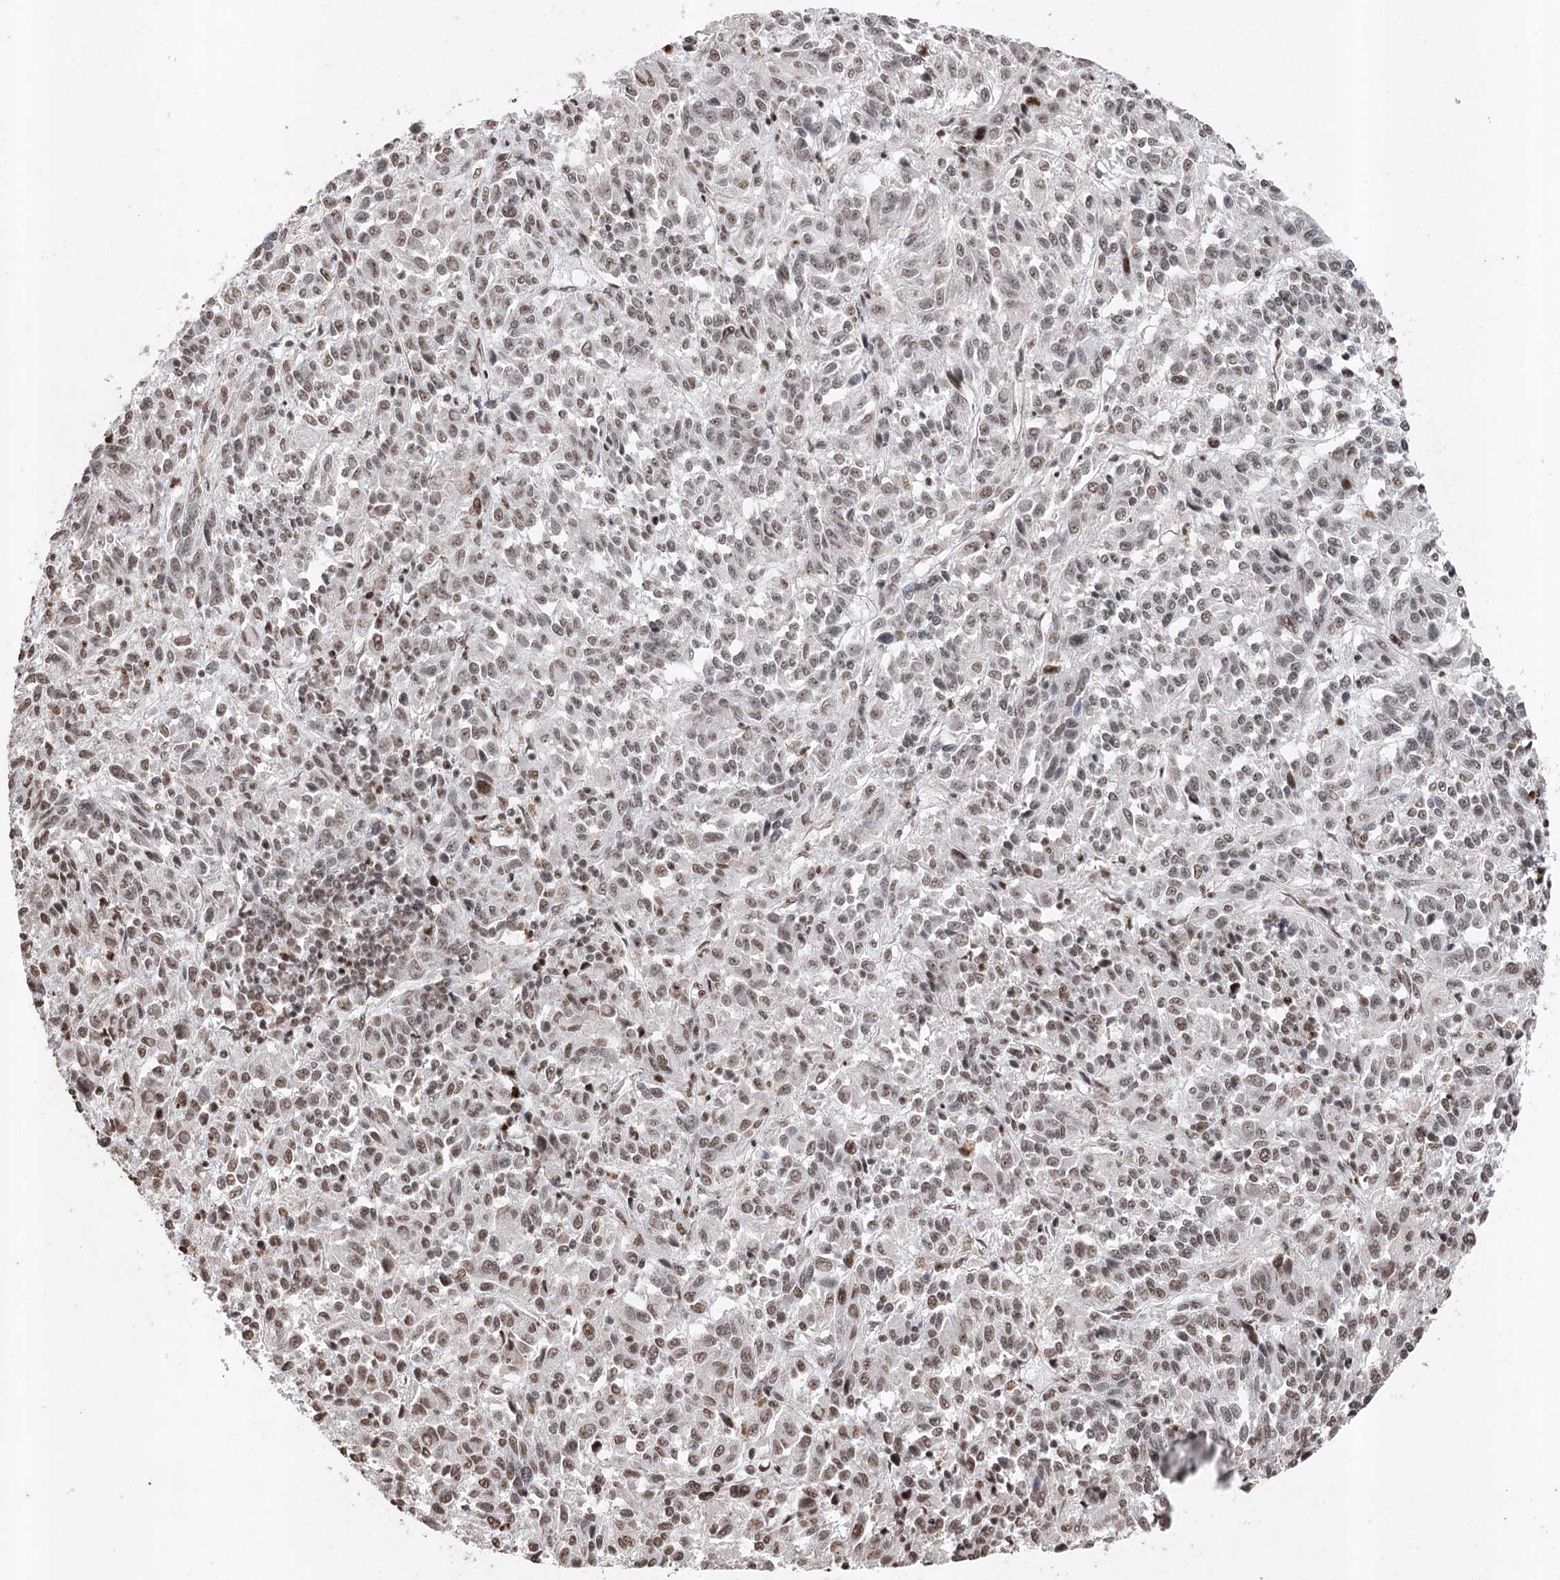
{"staining": {"intensity": "moderate", "quantity": ">75%", "location": "nuclear"}, "tissue": "melanoma", "cell_type": "Tumor cells", "image_type": "cancer", "snomed": [{"axis": "morphology", "description": "Malignant melanoma, Metastatic site"}, {"axis": "topography", "description": "Lung"}], "caption": "A medium amount of moderate nuclear staining is seen in about >75% of tumor cells in melanoma tissue. Nuclei are stained in blue.", "gene": "PDCD4", "patient": {"sex": "male", "age": 64}}